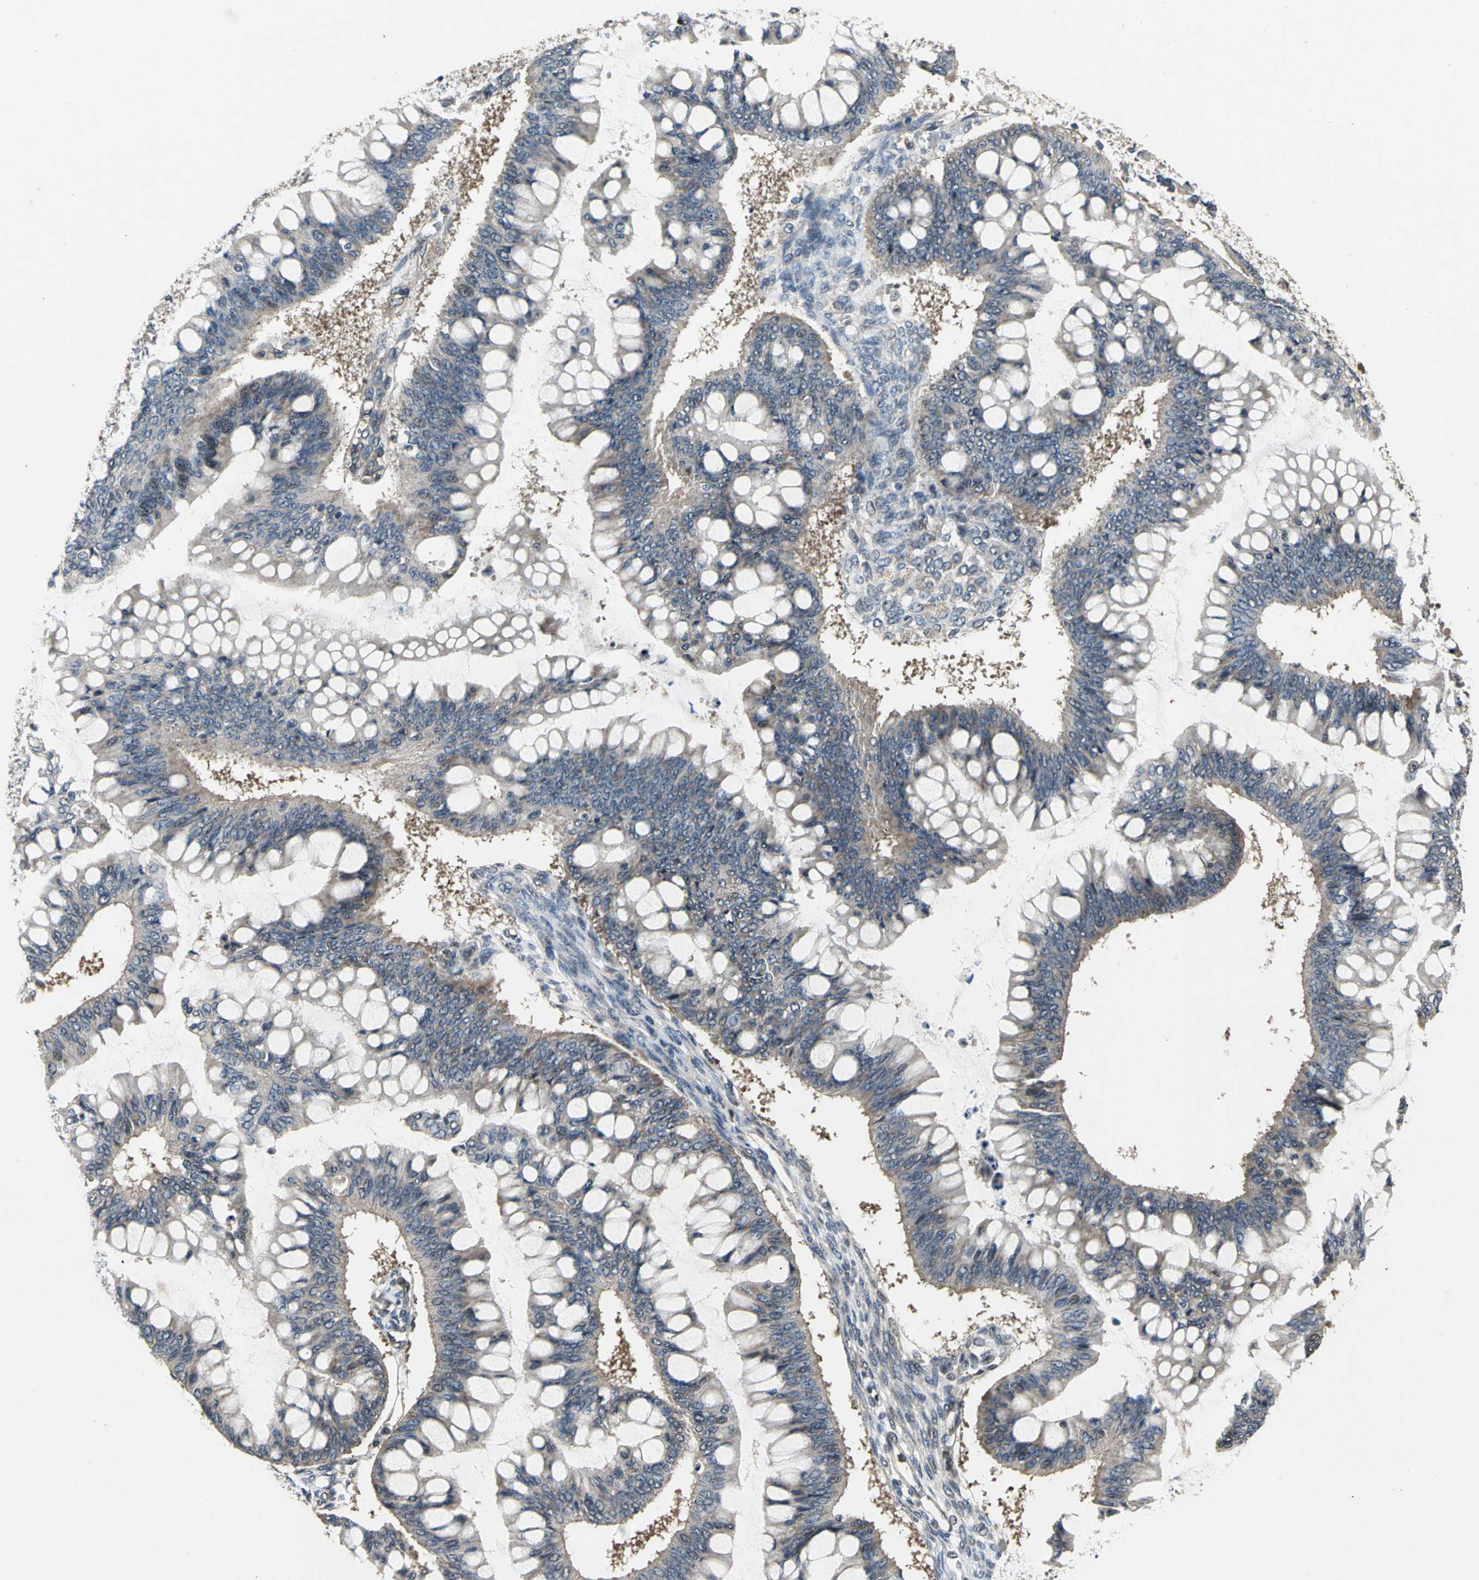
{"staining": {"intensity": "weak", "quantity": "25%-75%", "location": "cytoplasmic/membranous"}, "tissue": "ovarian cancer", "cell_type": "Tumor cells", "image_type": "cancer", "snomed": [{"axis": "morphology", "description": "Cystadenocarcinoma, mucinous, NOS"}, {"axis": "topography", "description": "Ovary"}], "caption": "Weak cytoplasmic/membranous expression for a protein is present in approximately 25%-75% of tumor cells of ovarian mucinous cystadenocarcinoma using immunohistochemistry (IHC).", "gene": "EIF2B2", "patient": {"sex": "female", "age": 73}}